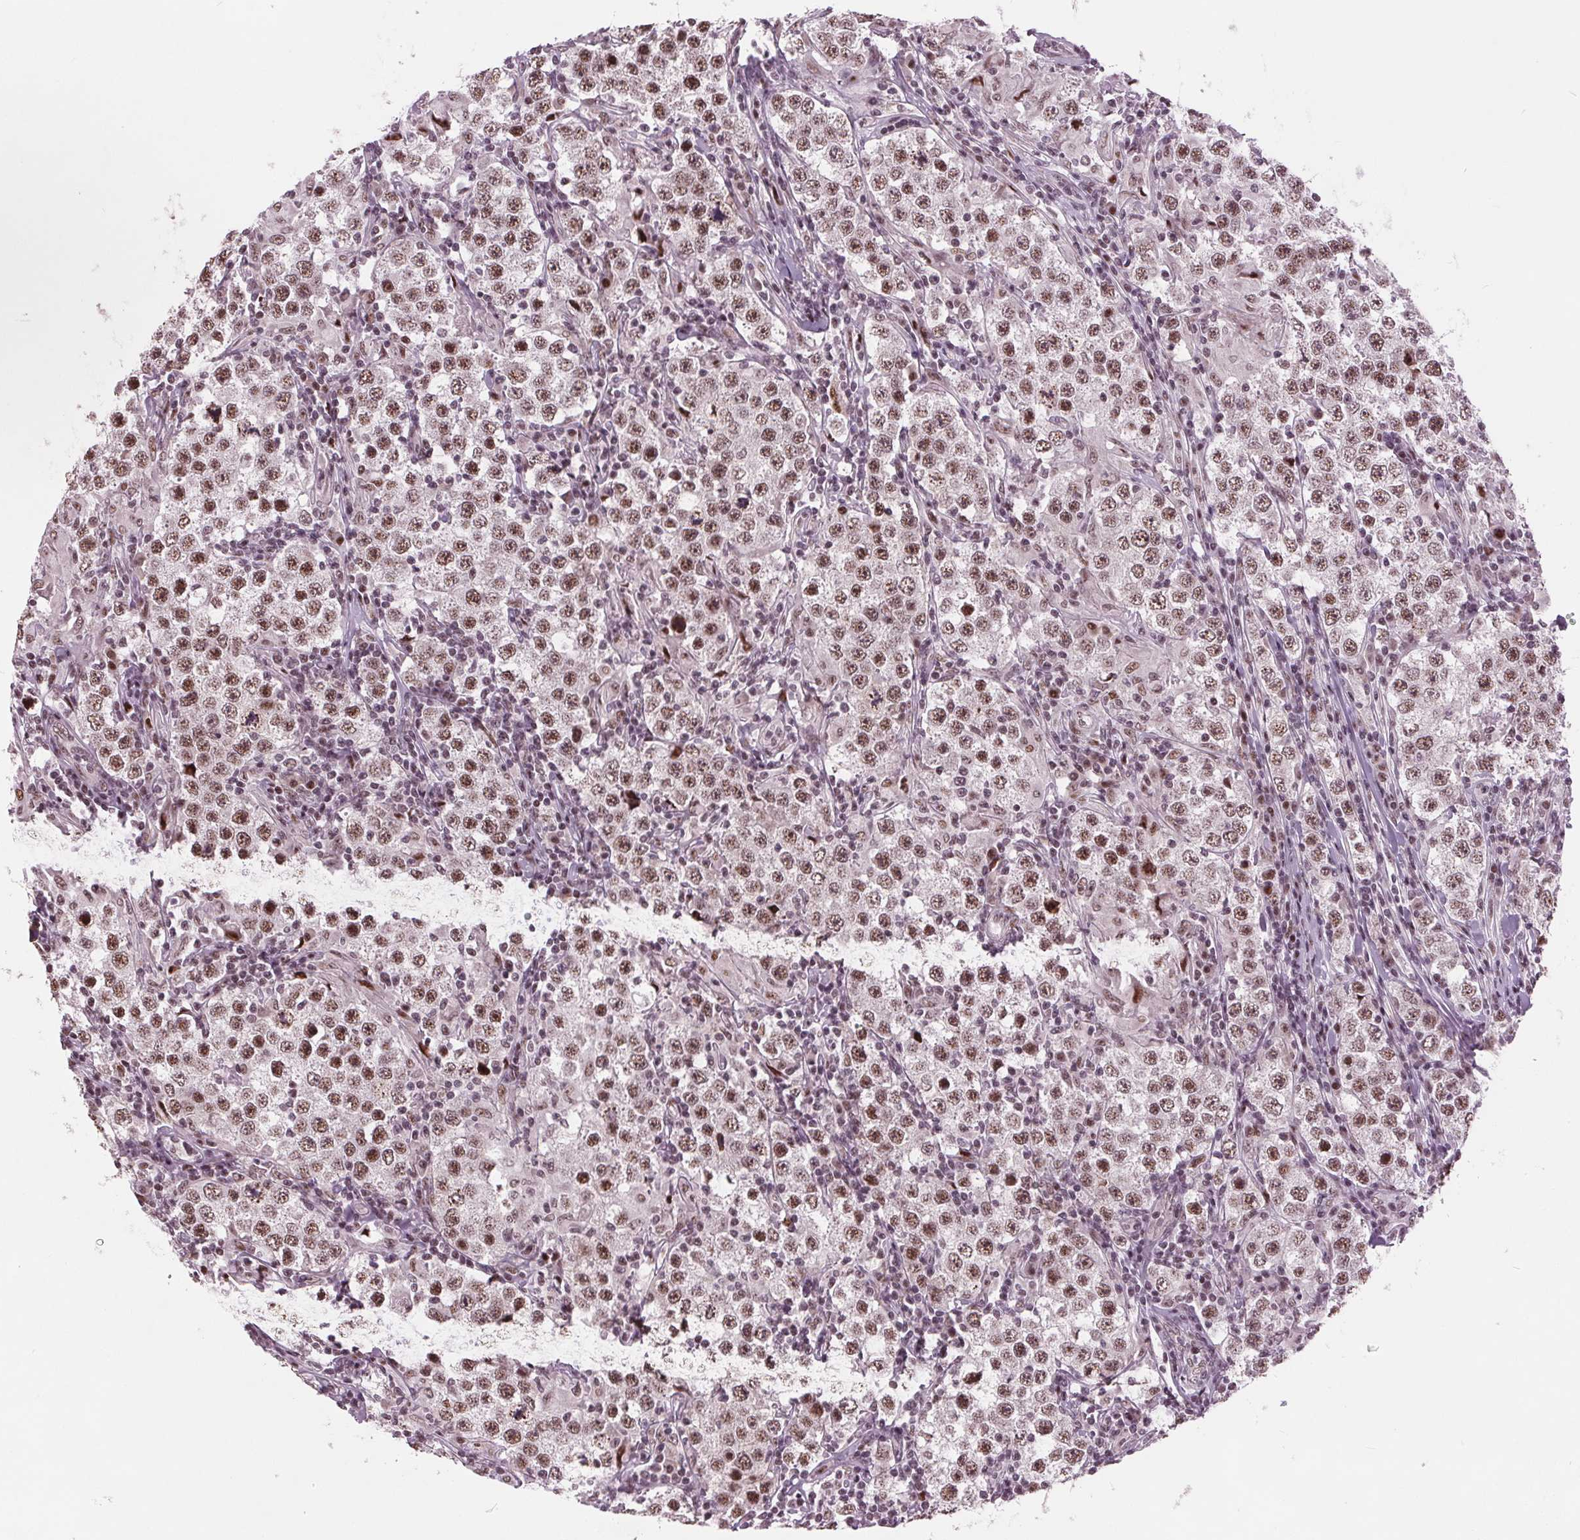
{"staining": {"intensity": "moderate", "quantity": ">75%", "location": "nuclear"}, "tissue": "testis cancer", "cell_type": "Tumor cells", "image_type": "cancer", "snomed": [{"axis": "morphology", "description": "Seminoma, NOS"}, {"axis": "morphology", "description": "Carcinoma, Embryonal, NOS"}, {"axis": "topography", "description": "Testis"}], "caption": "A medium amount of moderate nuclear positivity is identified in approximately >75% of tumor cells in testis cancer tissue.", "gene": "TTC34", "patient": {"sex": "male", "age": 41}}